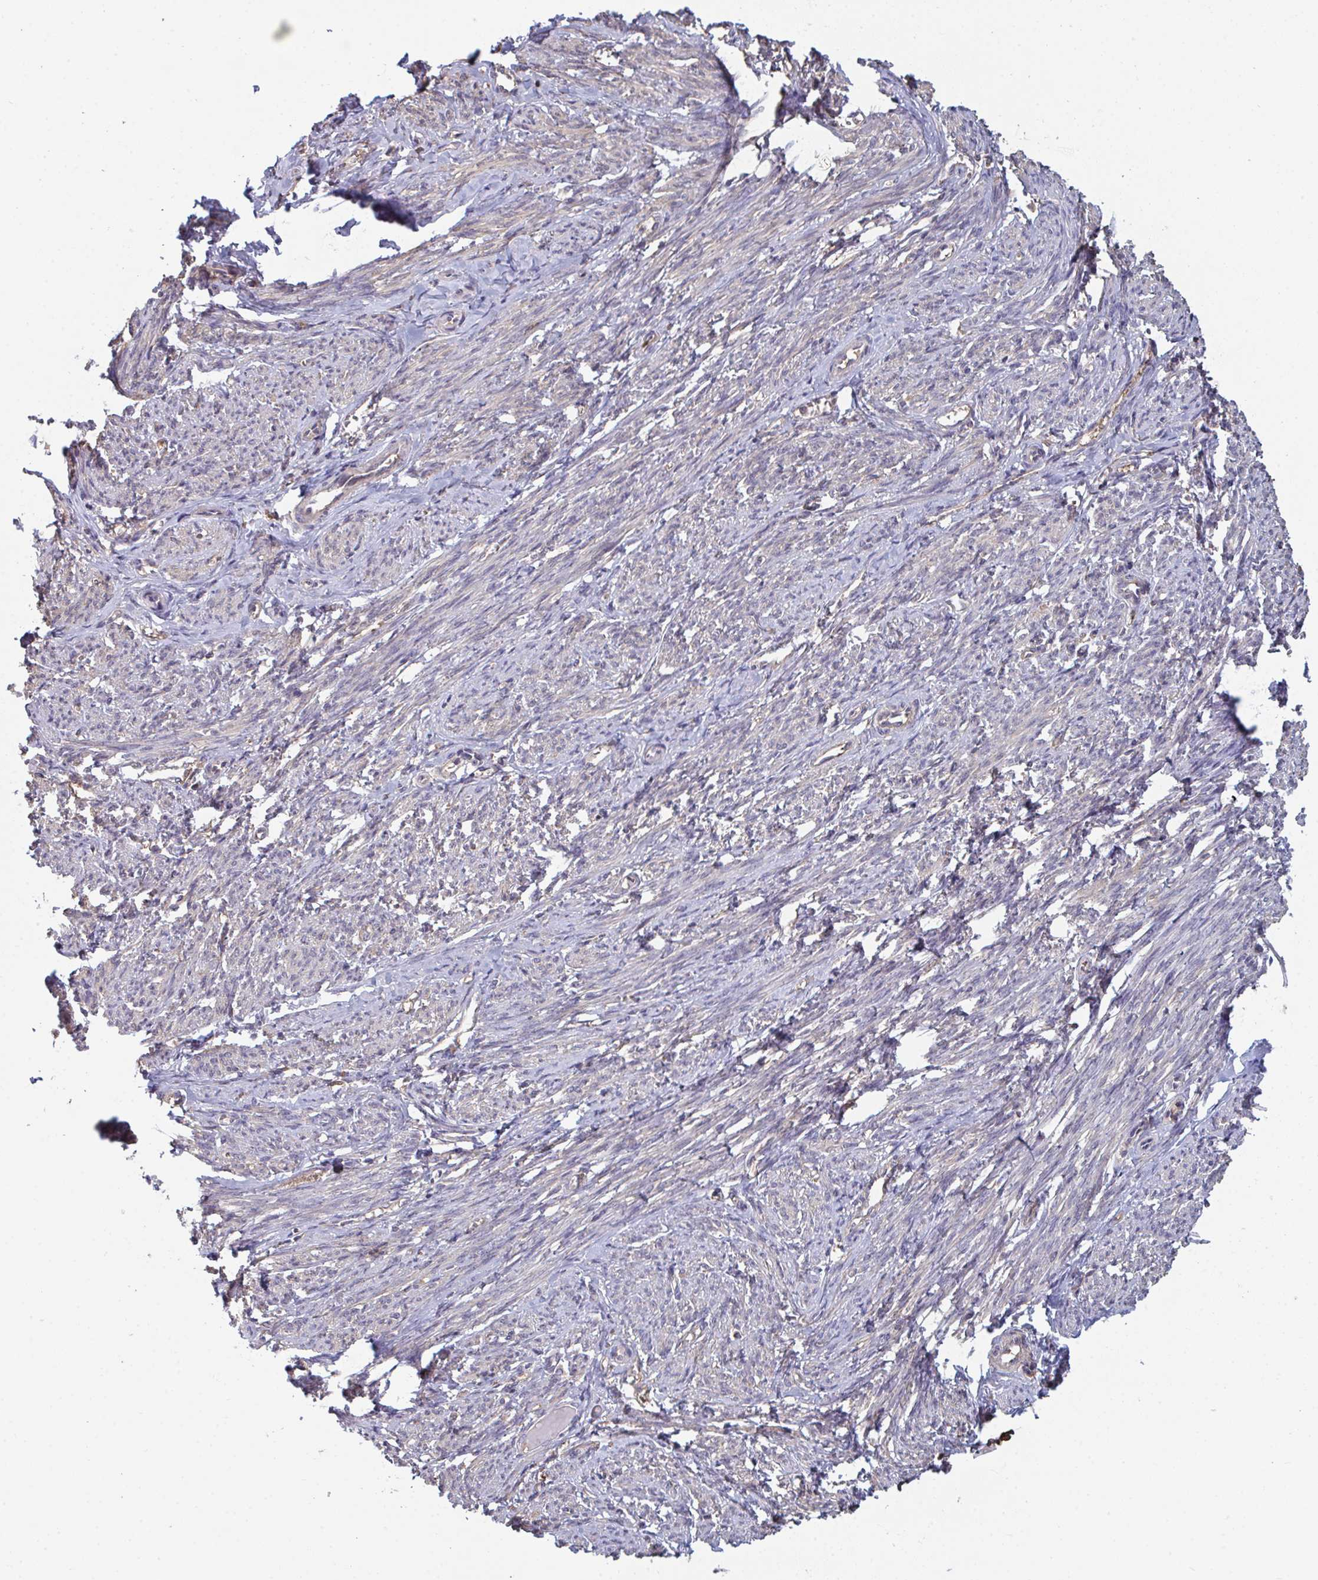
{"staining": {"intensity": "weak", "quantity": "<25%", "location": "cytoplasmic/membranous"}, "tissue": "smooth muscle", "cell_type": "Smooth muscle cells", "image_type": "normal", "snomed": [{"axis": "morphology", "description": "Normal tissue, NOS"}, {"axis": "topography", "description": "Smooth muscle"}], "caption": "The image demonstrates no staining of smooth muscle cells in benign smooth muscle. (Brightfield microscopy of DAB immunohistochemistry at high magnification).", "gene": "TTC9C", "patient": {"sex": "female", "age": 65}}